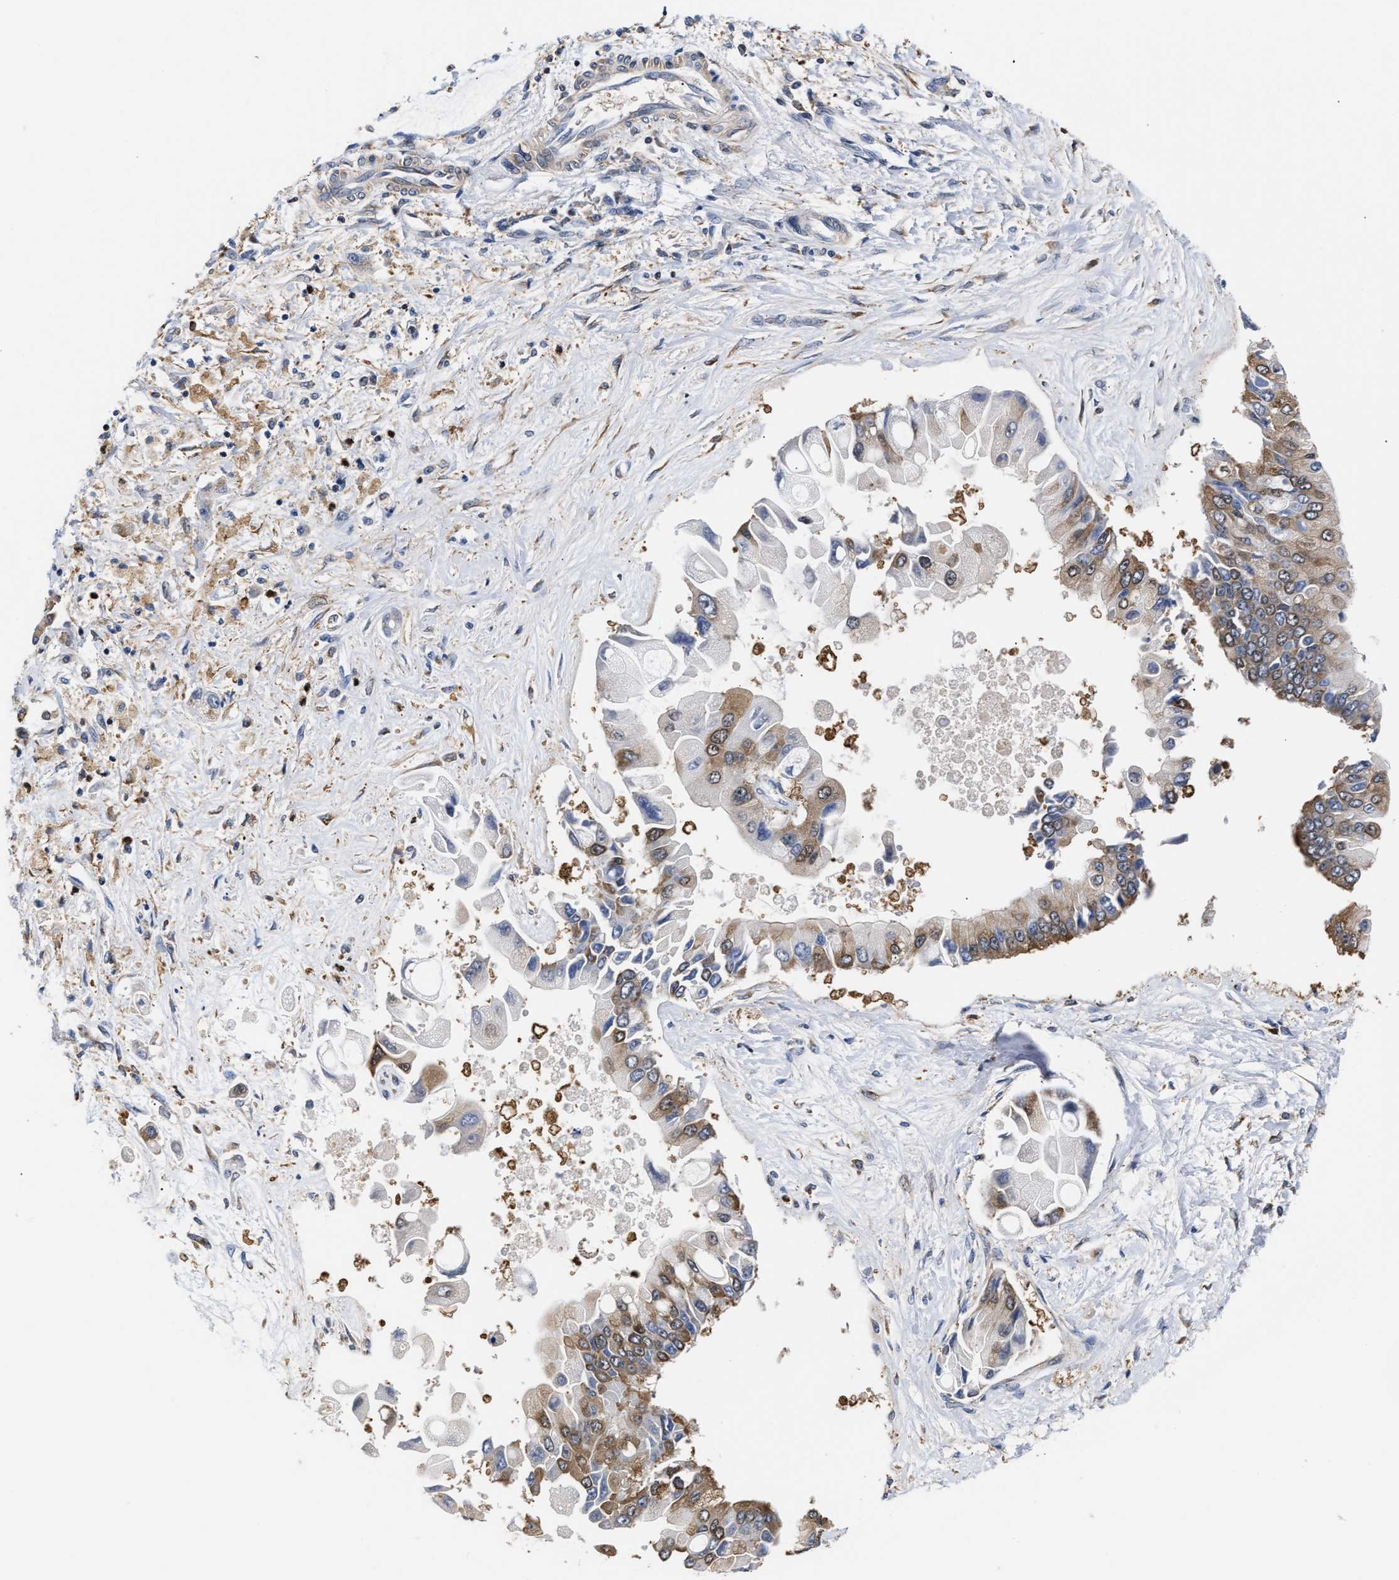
{"staining": {"intensity": "moderate", "quantity": "25%-75%", "location": "cytoplasmic/membranous"}, "tissue": "liver cancer", "cell_type": "Tumor cells", "image_type": "cancer", "snomed": [{"axis": "morphology", "description": "Cholangiocarcinoma"}, {"axis": "topography", "description": "Liver"}], "caption": "The micrograph demonstrates staining of cholangiocarcinoma (liver), revealing moderate cytoplasmic/membranous protein expression (brown color) within tumor cells. Nuclei are stained in blue.", "gene": "KLHDC1", "patient": {"sex": "male", "age": 50}}